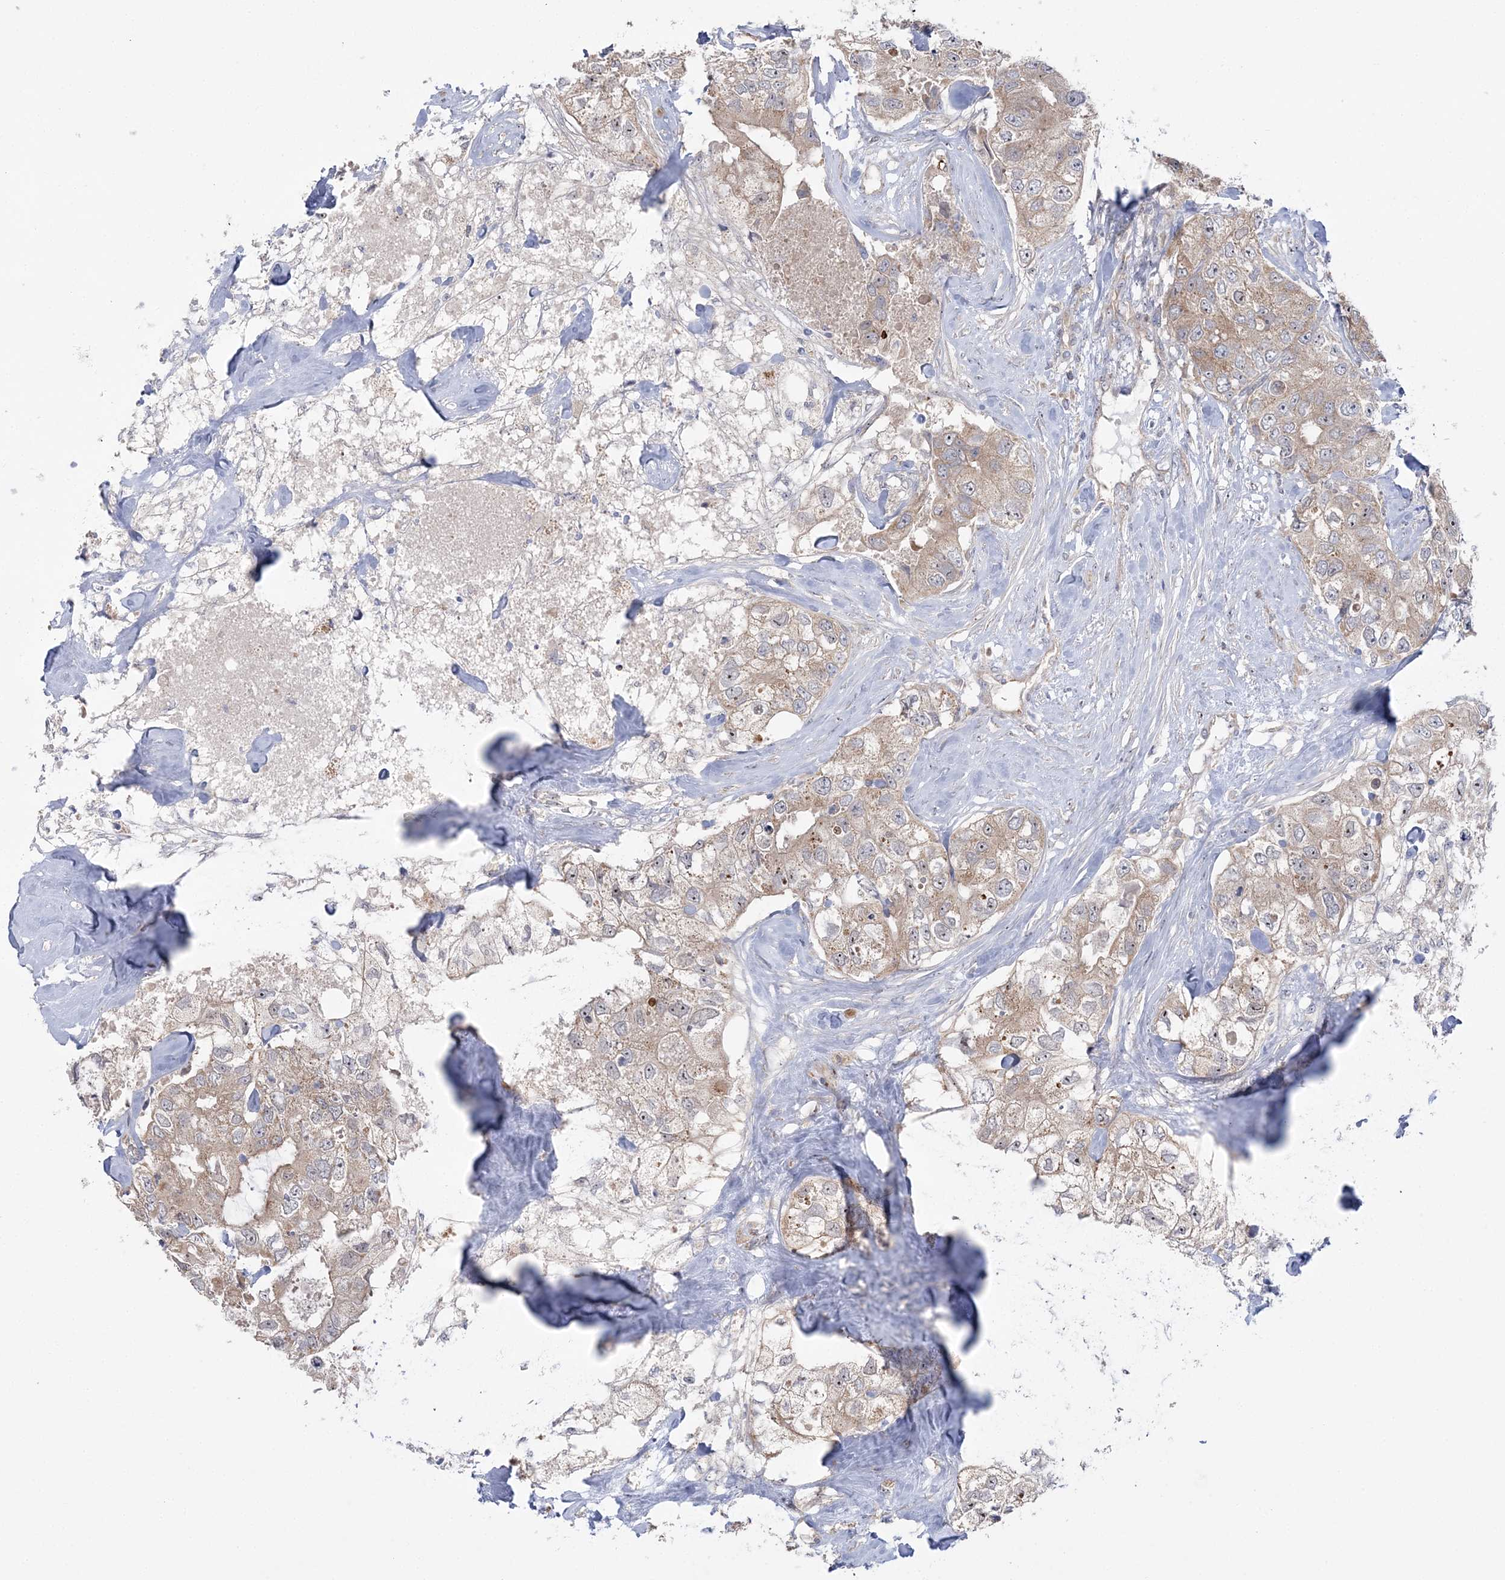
{"staining": {"intensity": "weak", "quantity": ">75%", "location": "cytoplasmic/membranous"}, "tissue": "breast cancer", "cell_type": "Tumor cells", "image_type": "cancer", "snomed": [{"axis": "morphology", "description": "Duct carcinoma"}, {"axis": "topography", "description": "Breast"}], "caption": "Weak cytoplasmic/membranous positivity is identified in approximately >75% of tumor cells in breast cancer (infiltrating ductal carcinoma).", "gene": "MMADHC", "patient": {"sex": "female", "age": 62}}